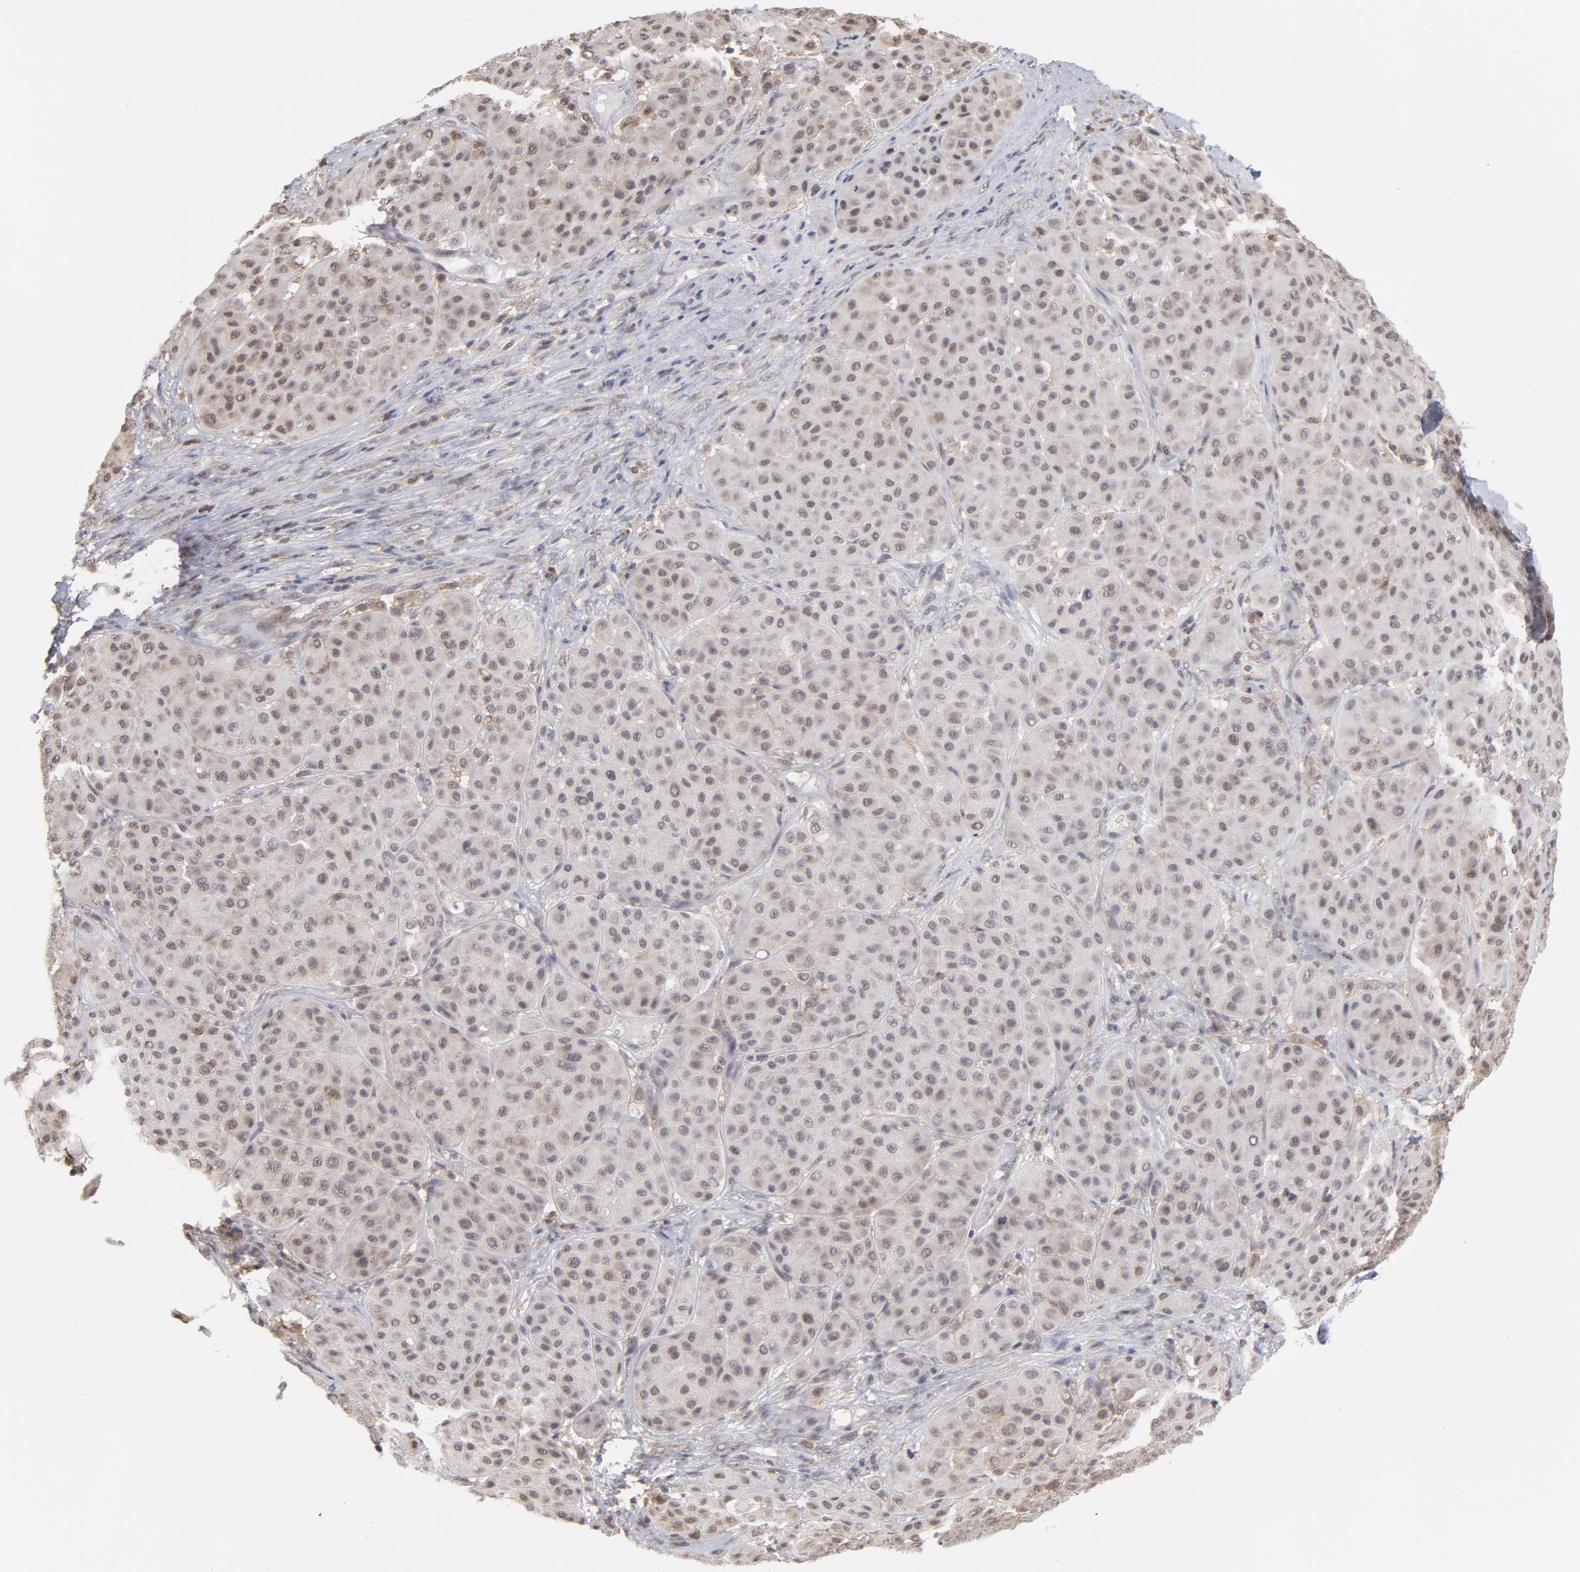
{"staining": {"intensity": "weak", "quantity": "25%-75%", "location": "nuclear"}, "tissue": "melanoma", "cell_type": "Tumor cells", "image_type": "cancer", "snomed": [{"axis": "morphology", "description": "Normal tissue, NOS"}, {"axis": "morphology", "description": "Malignant melanoma, Metastatic site"}, {"axis": "topography", "description": "Skin"}], "caption": "This photomicrograph shows IHC staining of human melanoma, with low weak nuclear positivity in about 25%-75% of tumor cells.", "gene": "OAS1", "patient": {"sex": "male", "age": 41}}